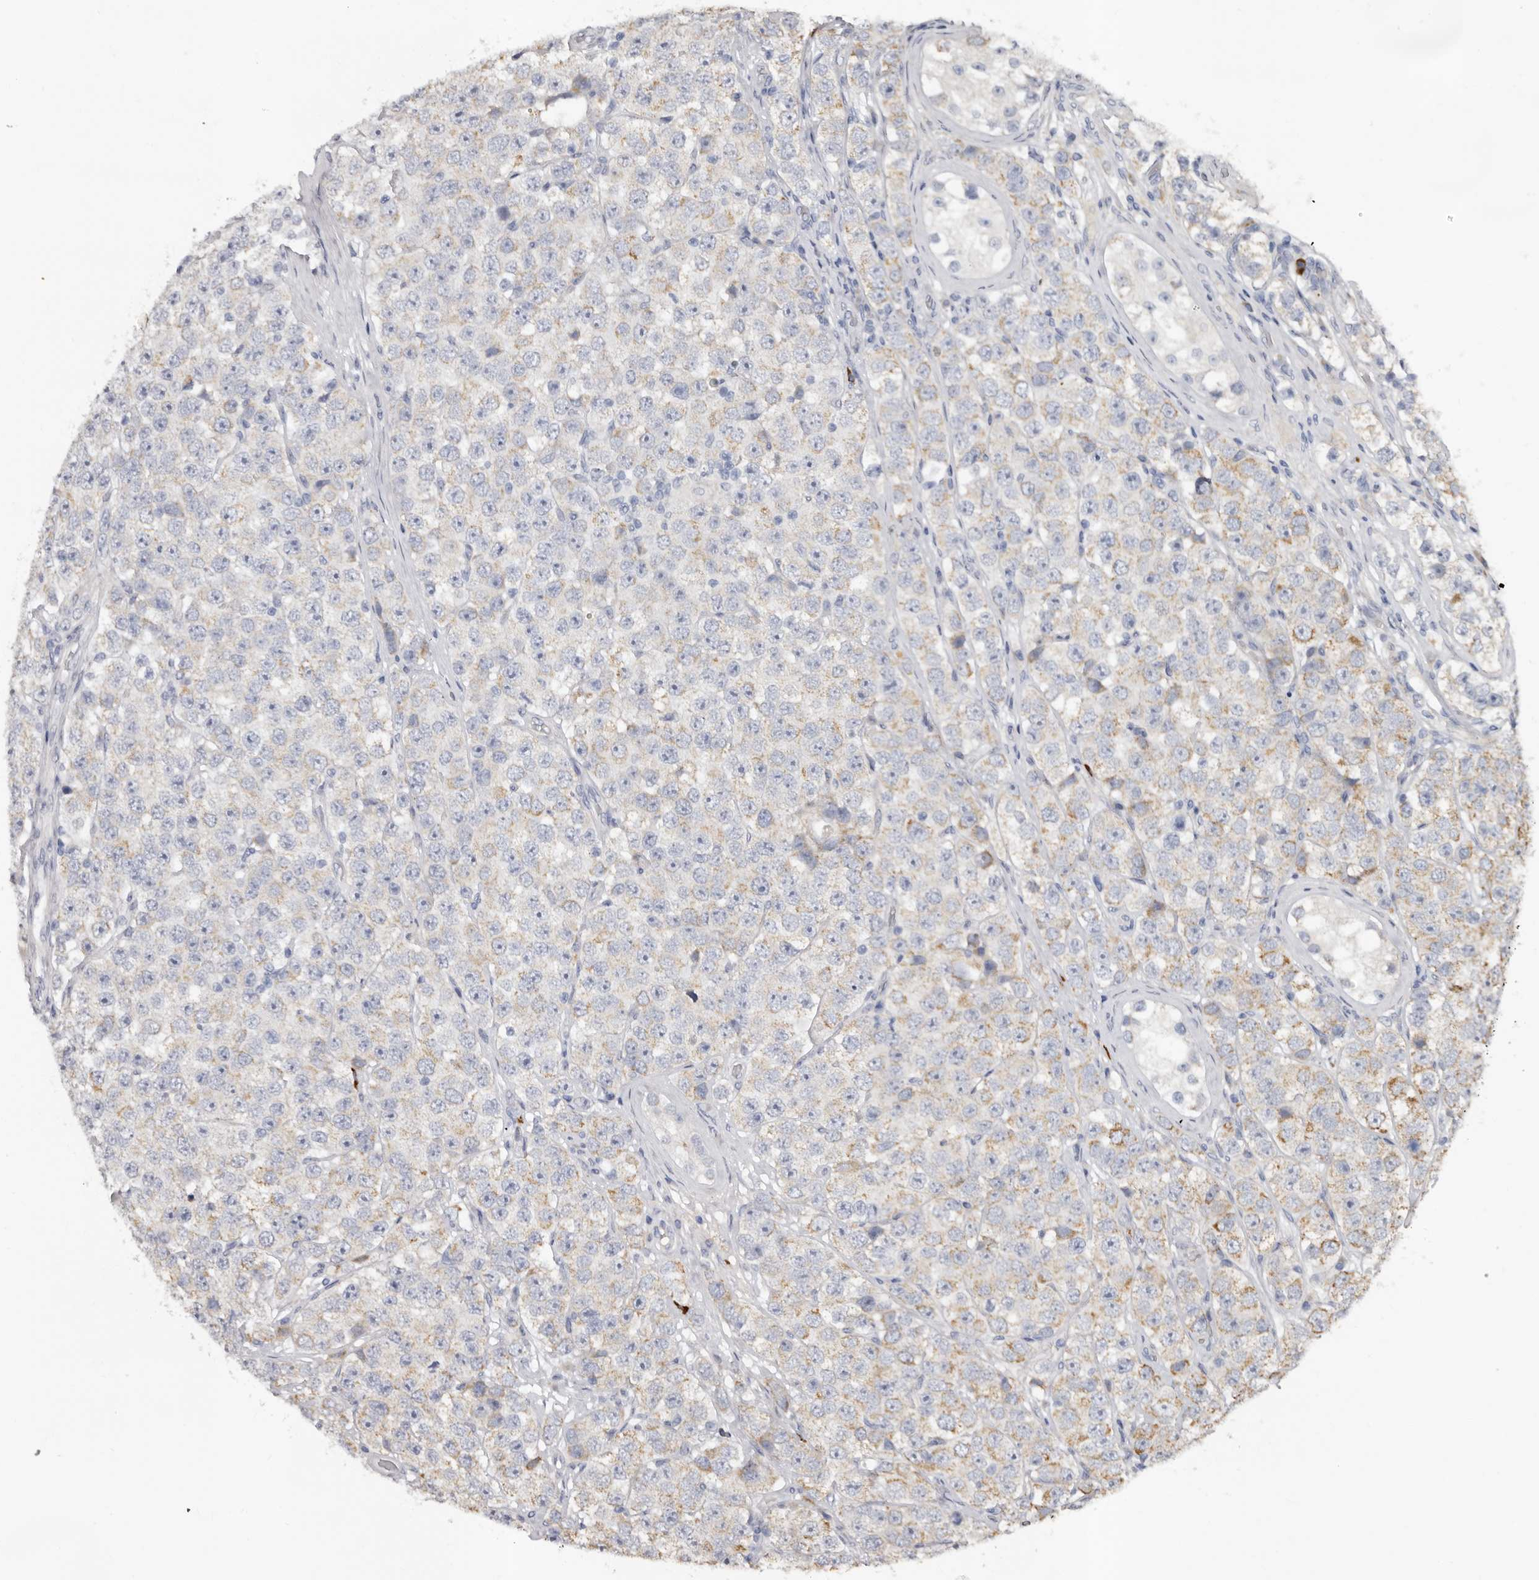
{"staining": {"intensity": "weak", "quantity": "25%-75%", "location": "cytoplasmic/membranous"}, "tissue": "testis cancer", "cell_type": "Tumor cells", "image_type": "cancer", "snomed": [{"axis": "morphology", "description": "Seminoma, NOS"}, {"axis": "topography", "description": "Testis"}], "caption": "An immunohistochemistry micrograph of neoplastic tissue is shown. Protein staining in brown labels weak cytoplasmic/membranous positivity in testis cancer (seminoma) within tumor cells.", "gene": "SPTA1", "patient": {"sex": "male", "age": 28}}